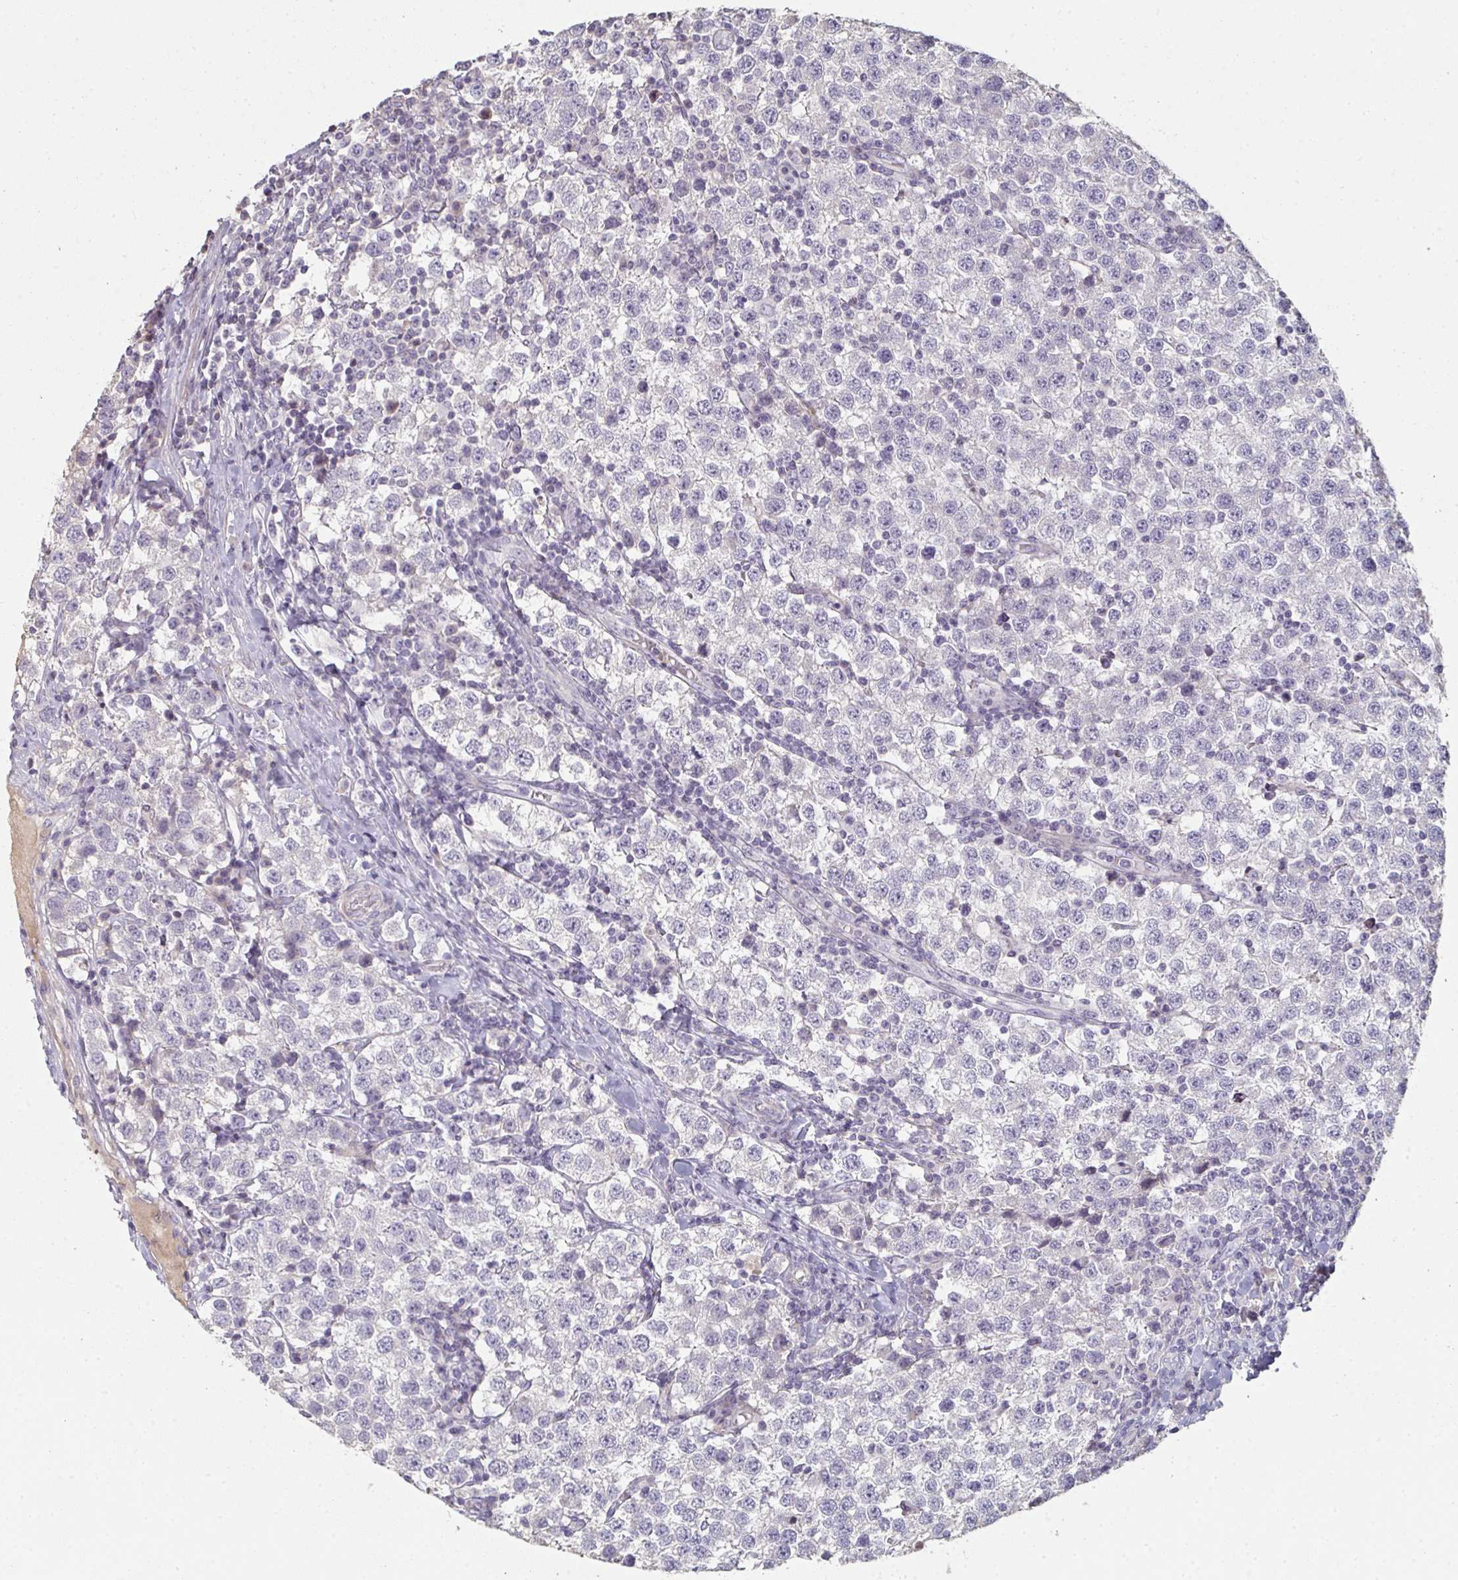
{"staining": {"intensity": "negative", "quantity": "none", "location": "none"}, "tissue": "testis cancer", "cell_type": "Tumor cells", "image_type": "cancer", "snomed": [{"axis": "morphology", "description": "Seminoma, NOS"}, {"axis": "topography", "description": "Testis"}], "caption": "An IHC micrograph of testis cancer is shown. There is no staining in tumor cells of testis cancer.", "gene": "A1CF", "patient": {"sex": "male", "age": 34}}